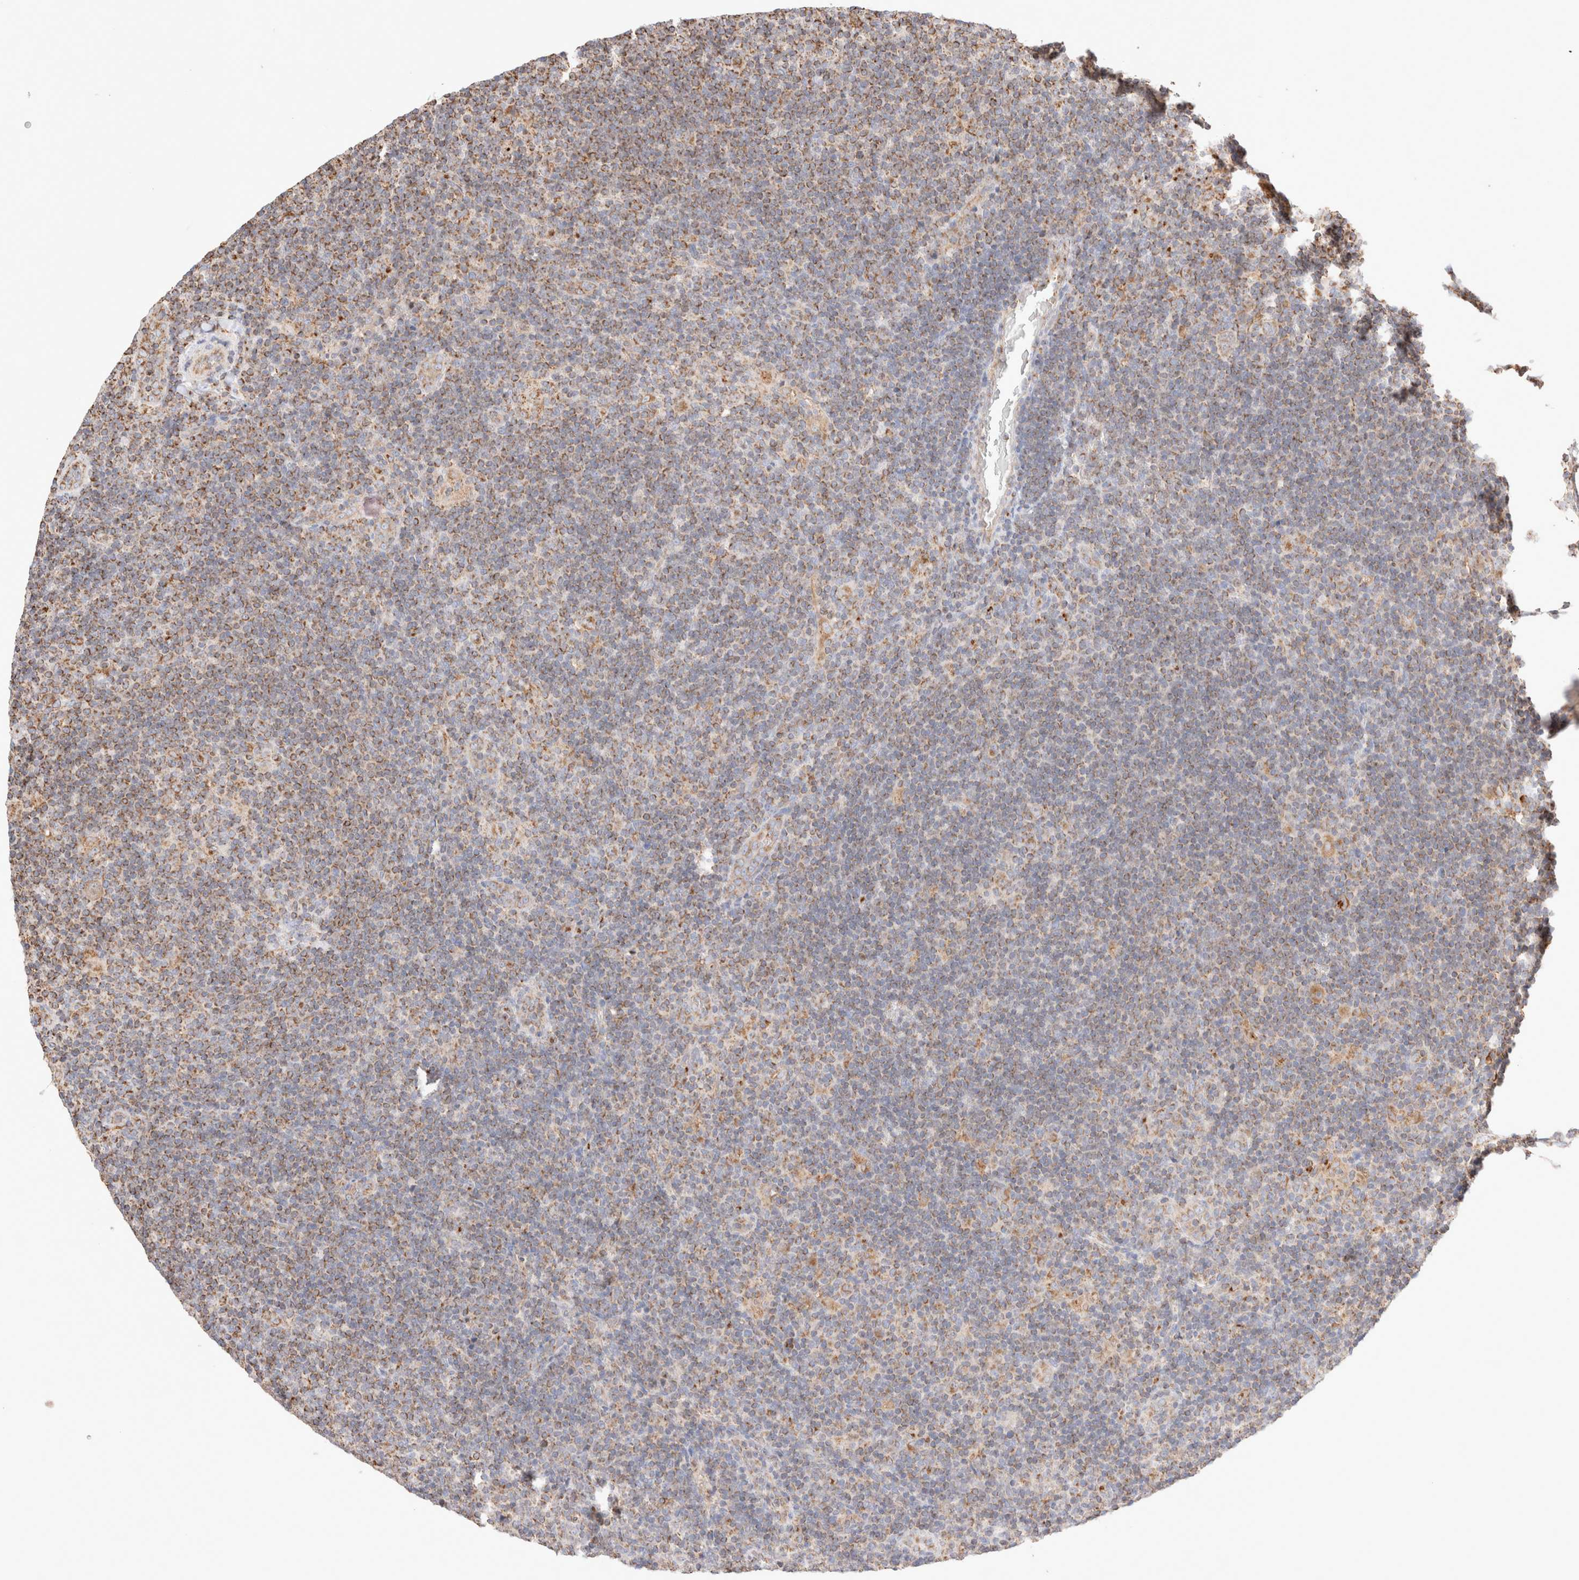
{"staining": {"intensity": "moderate", "quantity": ">75%", "location": "cytoplasmic/membranous"}, "tissue": "lymphoma", "cell_type": "Tumor cells", "image_type": "cancer", "snomed": [{"axis": "morphology", "description": "Hodgkin's disease, NOS"}, {"axis": "topography", "description": "Lymph node"}], "caption": "Tumor cells exhibit medium levels of moderate cytoplasmic/membranous staining in about >75% of cells in human lymphoma. (Brightfield microscopy of DAB IHC at high magnification).", "gene": "TMPPE", "patient": {"sex": "female", "age": 57}}